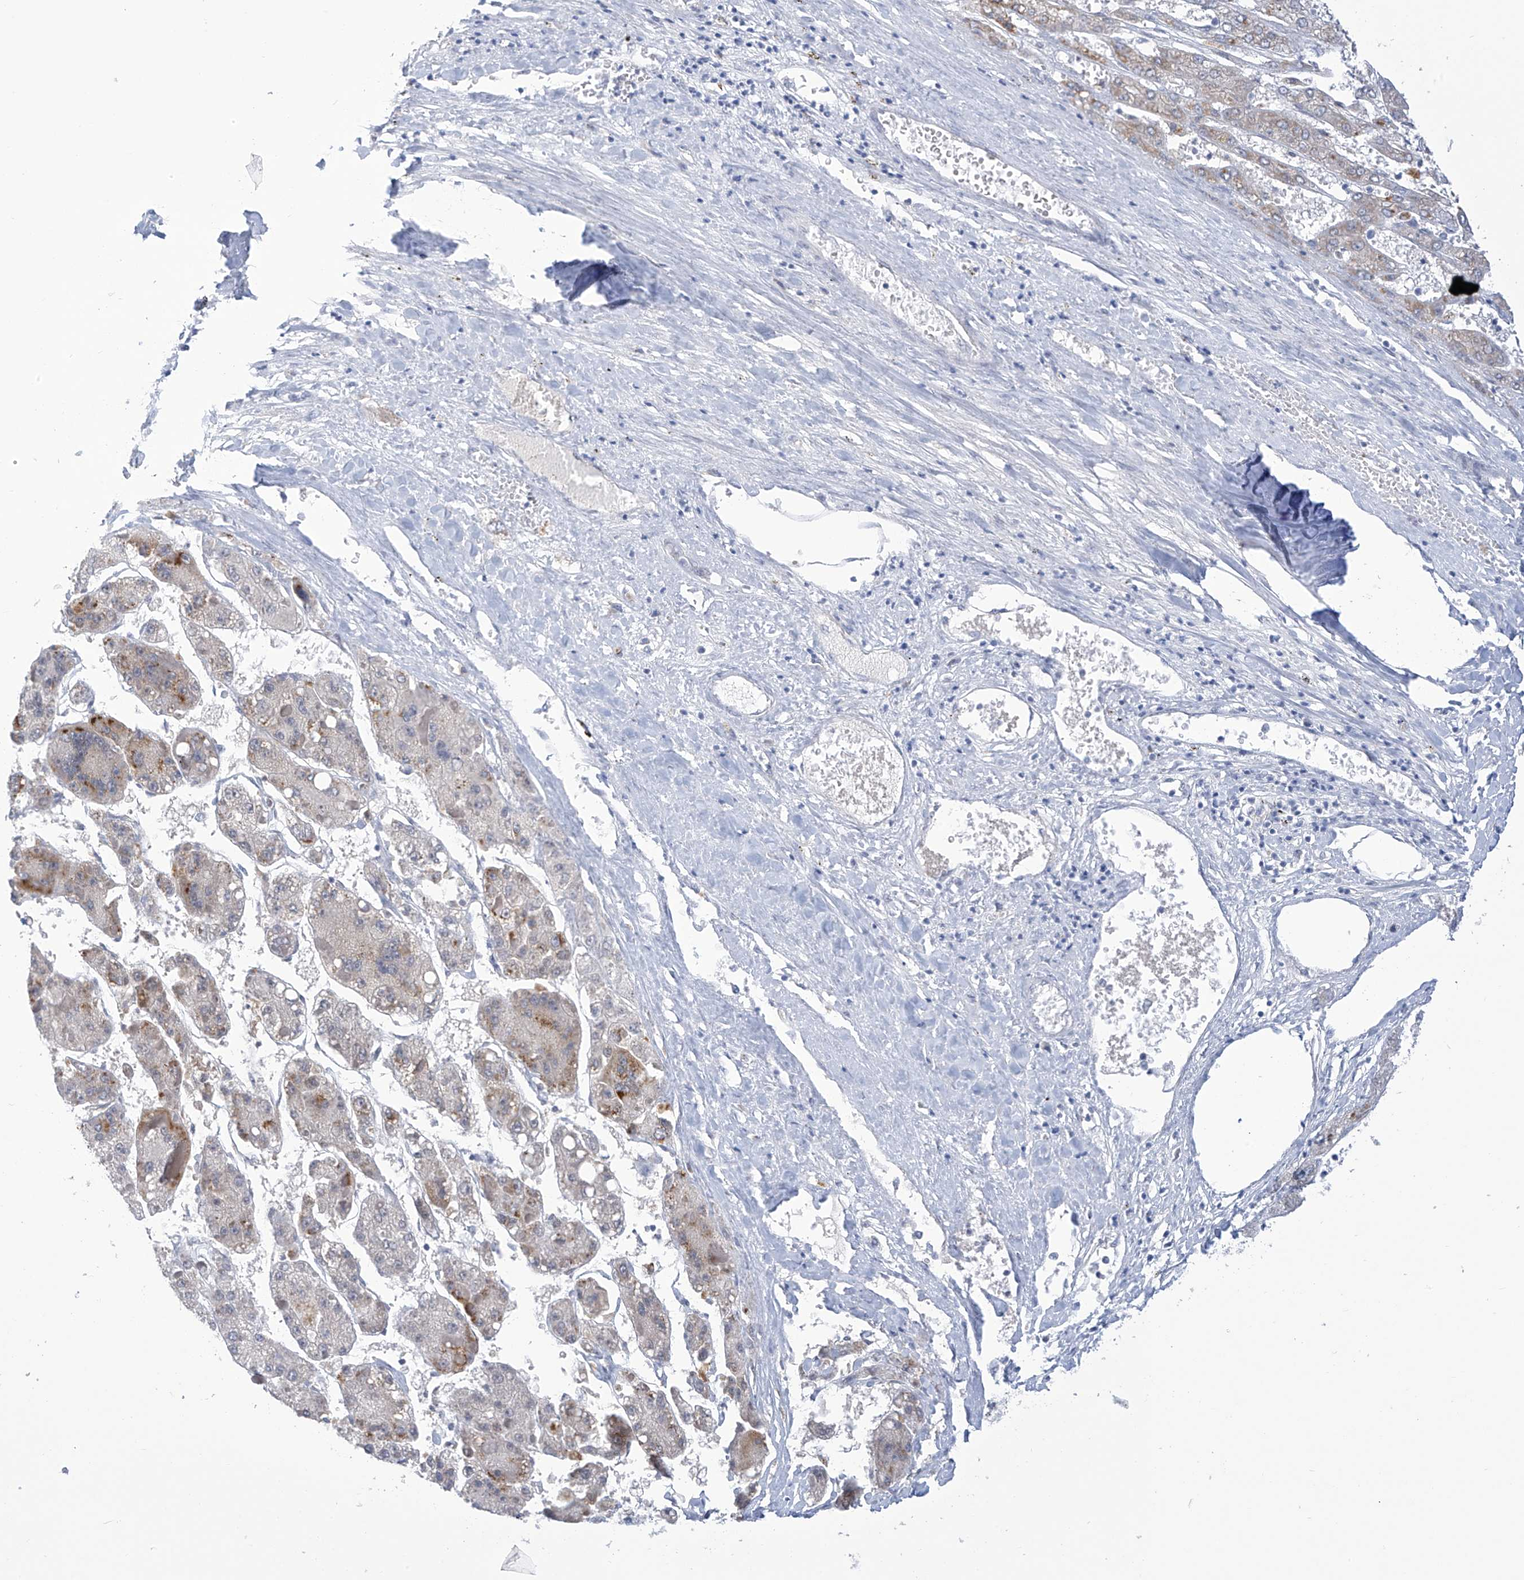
{"staining": {"intensity": "weak", "quantity": "<25%", "location": "cytoplasmic/membranous"}, "tissue": "liver cancer", "cell_type": "Tumor cells", "image_type": "cancer", "snomed": [{"axis": "morphology", "description": "Carcinoma, Hepatocellular, NOS"}, {"axis": "topography", "description": "Liver"}], "caption": "High magnification brightfield microscopy of hepatocellular carcinoma (liver) stained with DAB (3,3'-diaminobenzidine) (brown) and counterstained with hematoxylin (blue): tumor cells show no significant expression.", "gene": "IBA57", "patient": {"sex": "female", "age": 73}}